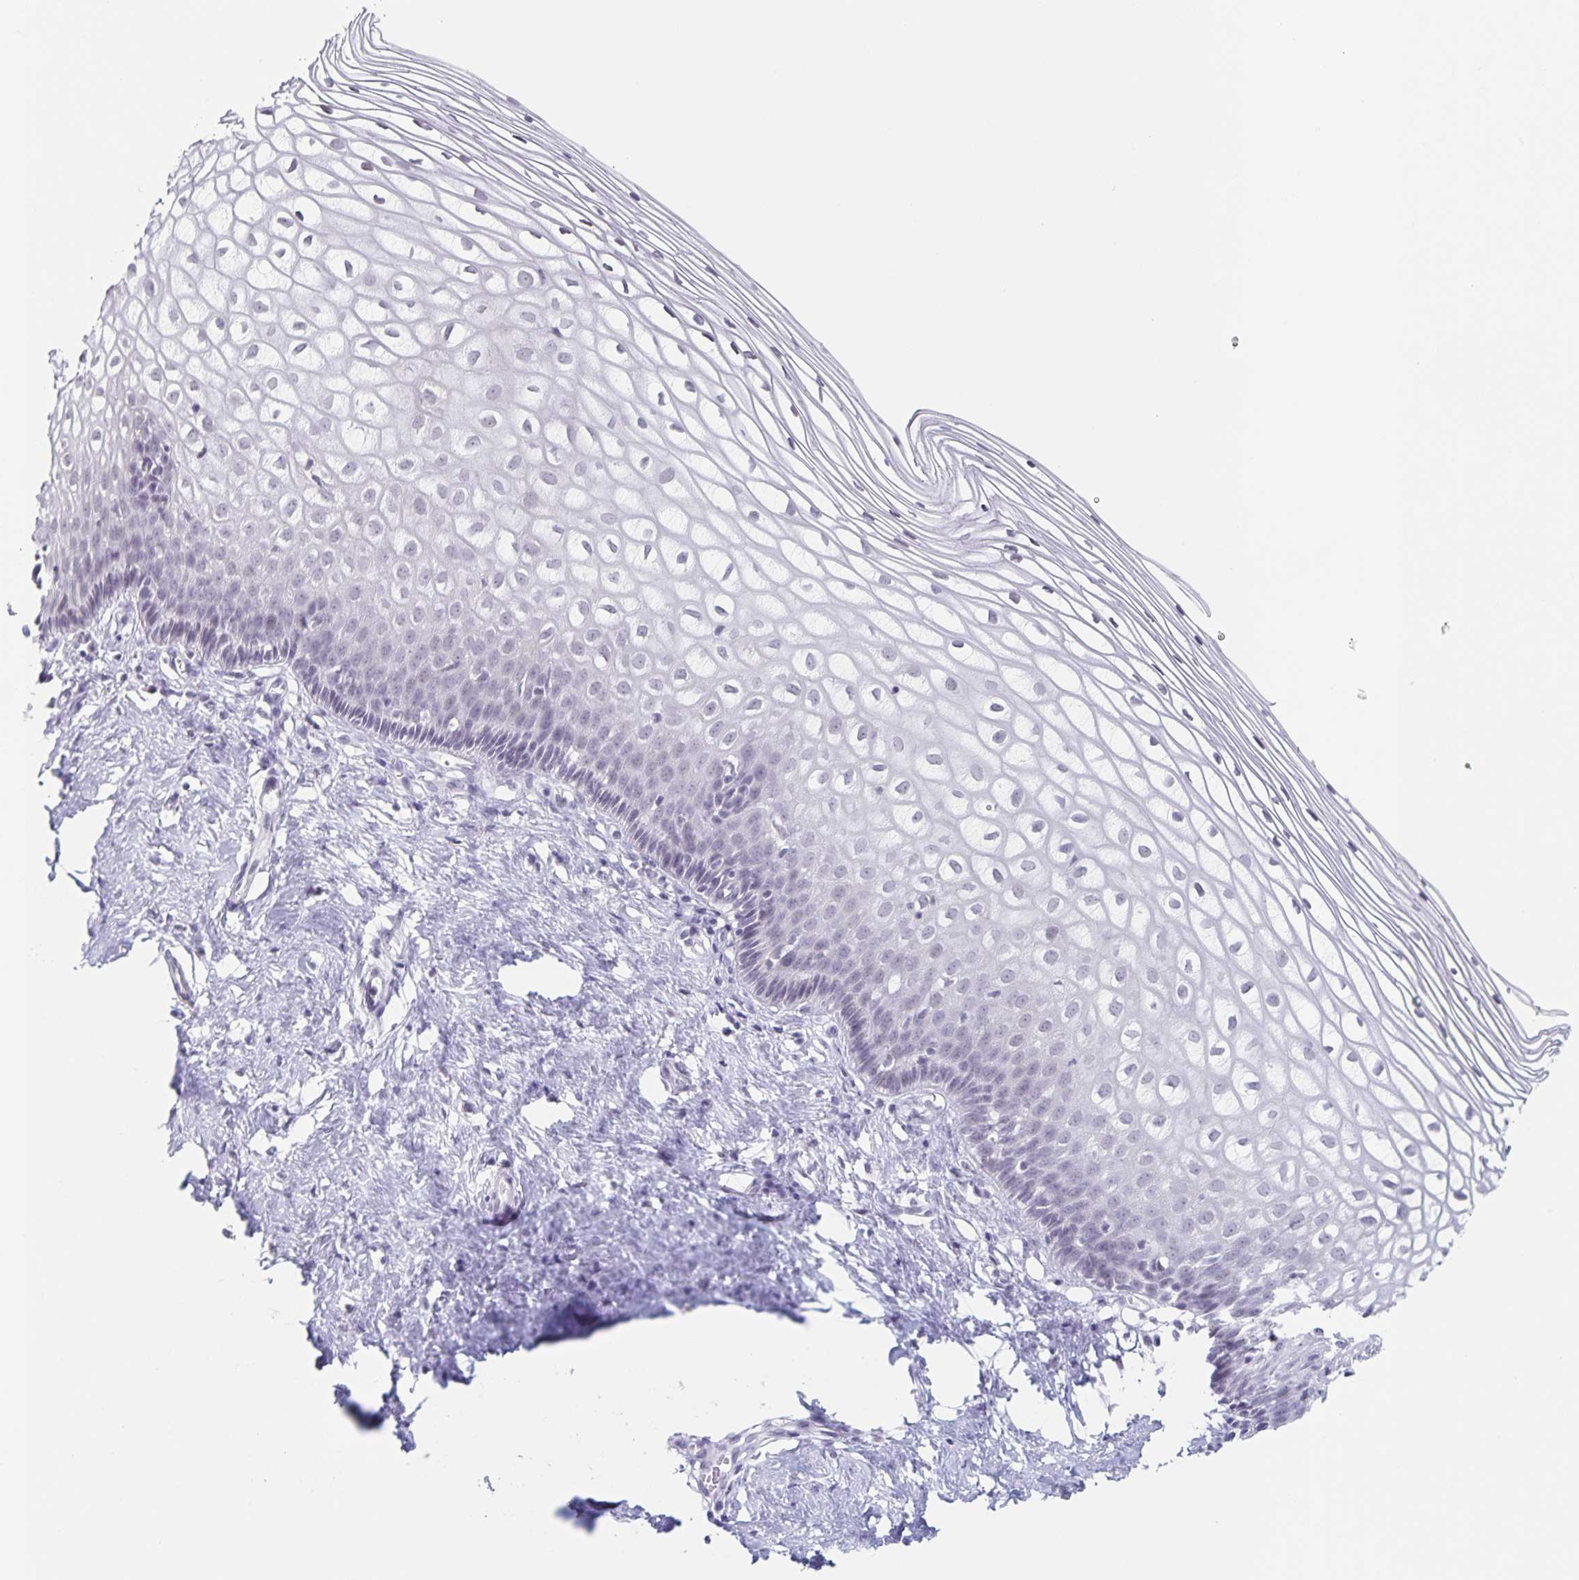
{"staining": {"intensity": "negative", "quantity": "none", "location": "none"}, "tissue": "cervix", "cell_type": "Glandular cells", "image_type": "normal", "snomed": [{"axis": "morphology", "description": "Normal tissue, NOS"}, {"axis": "topography", "description": "Cervix"}], "caption": "A high-resolution photomicrograph shows IHC staining of normal cervix, which exhibits no significant expression in glandular cells. (Brightfield microscopy of DAB immunohistochemistry (IHC) at high magnification).", "gene": "LCE6A", "patient": {"sex": "female", "age": 36}}